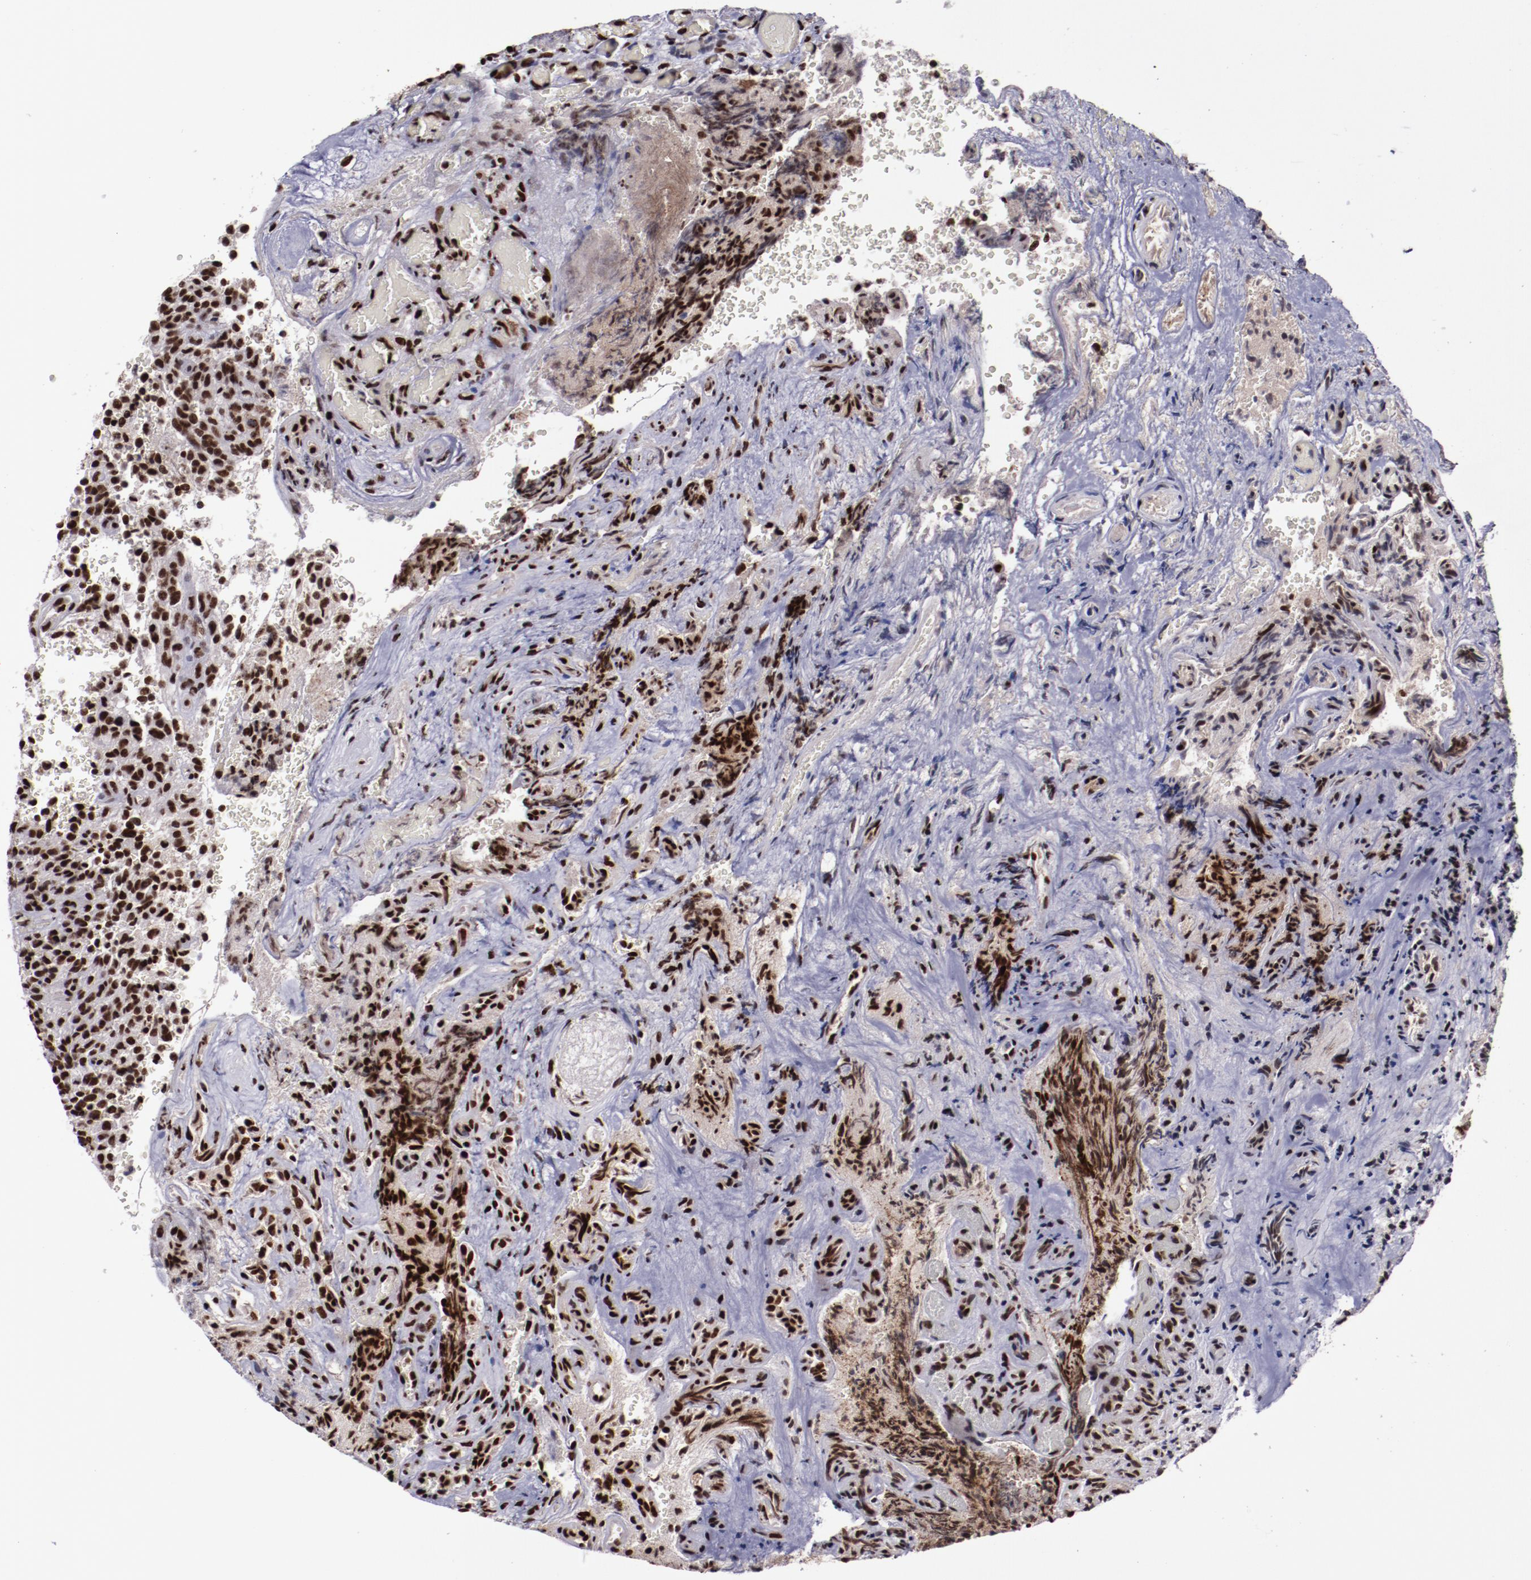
{"staining": {"intensity": "moderate", "quantity": ">75%", "location": "nuclear"}, "tissue": "glioma", "cell_type": "Tumor cells", "image_type": "cancer", "snomed": [{"axis": "morphology", "description": "Normal tissue, NOS"}, {"axis": "morphology", "description": "Glioma, malignant, High grade"}, {"axis": "topography", "description": "Cerebral cortex"}], "caption": "Immunohistochemical staining of human malignant glioma (high-grade) demonstrates moderate nuclear protein expression in about >75% of tumor cells.", "gene": "ERH", "patient": {"sex": "male", "age": 56}}